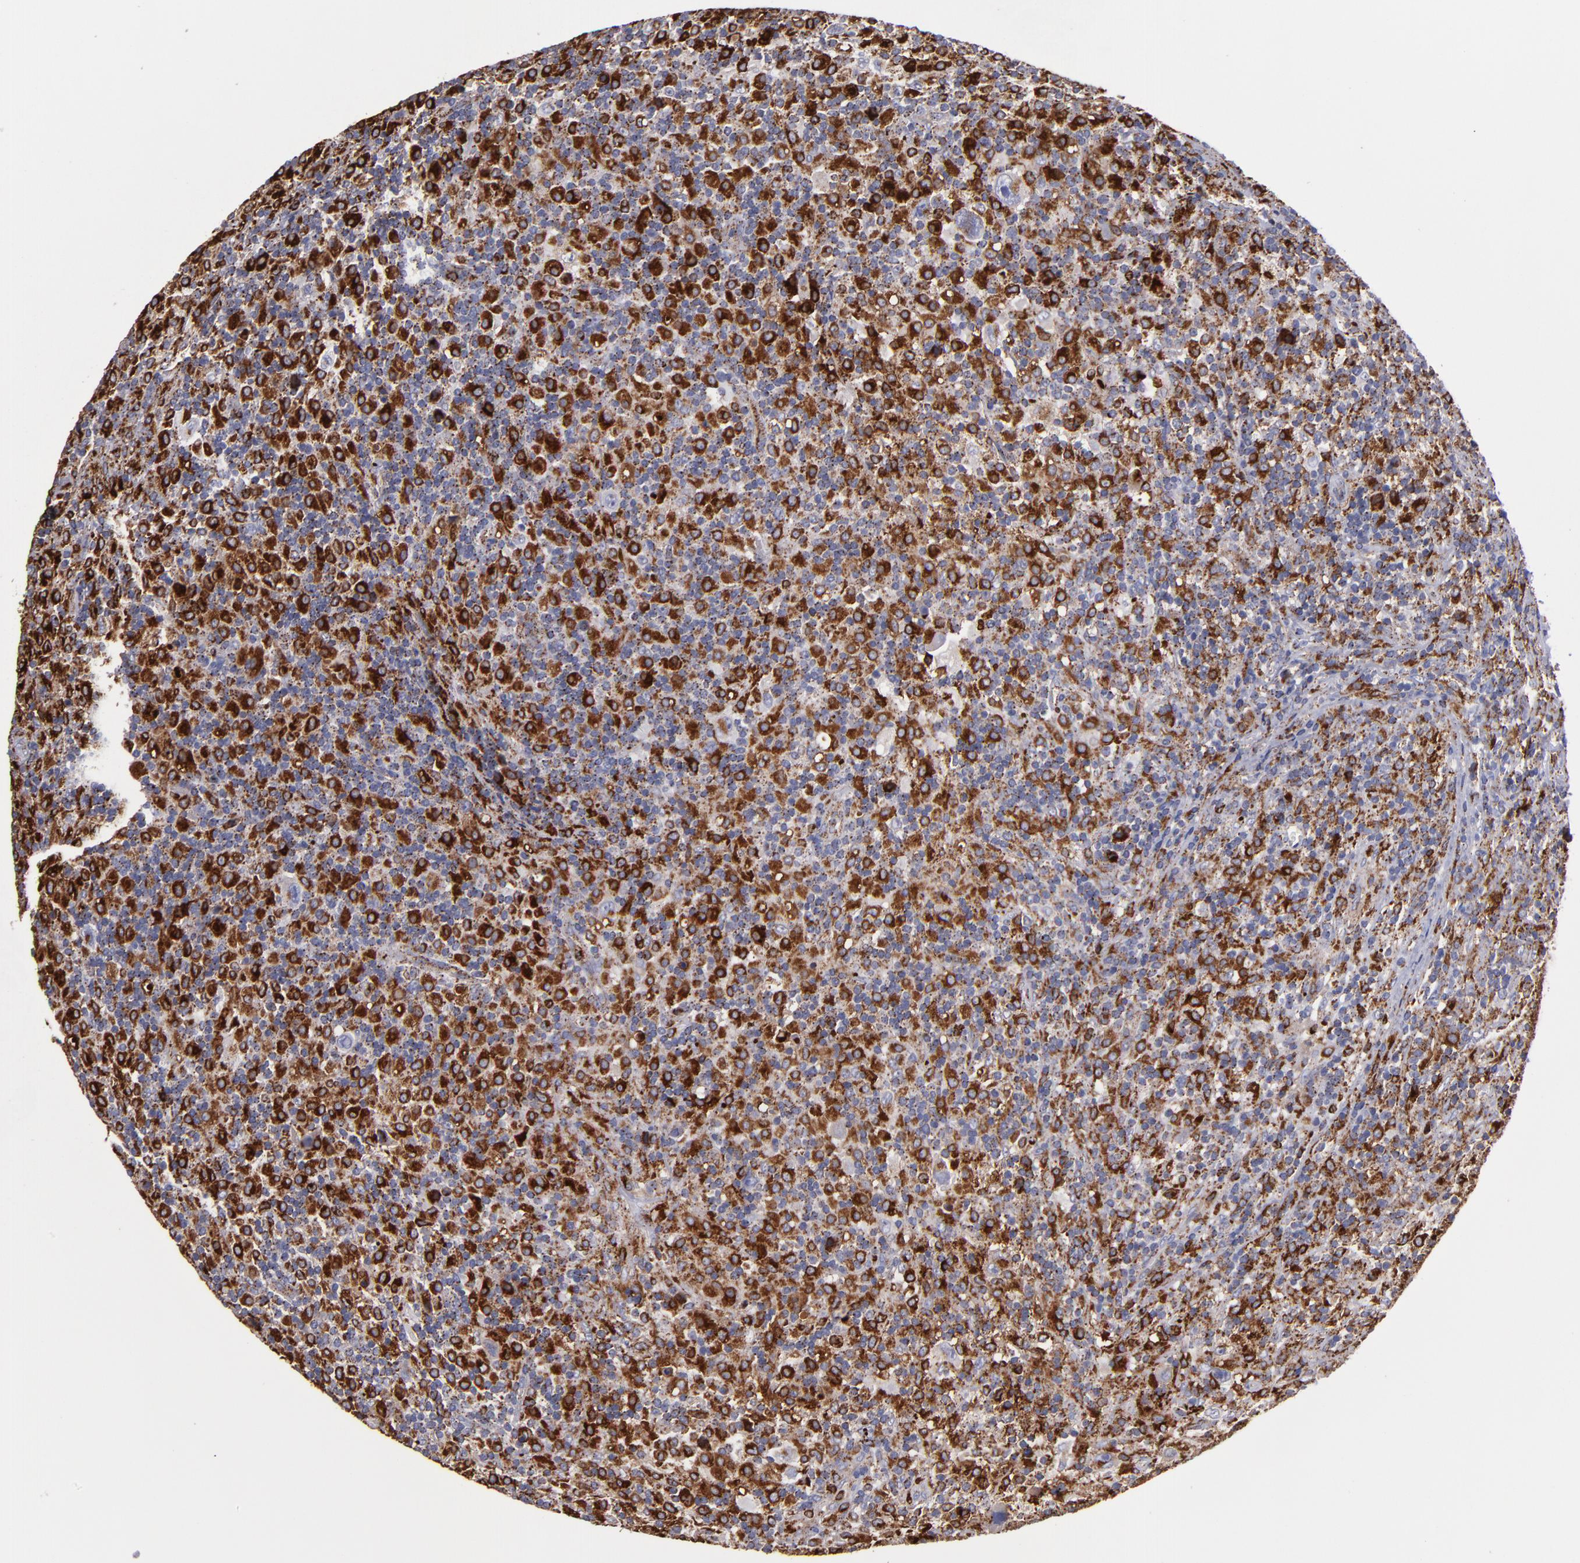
{"staining": {"intensity": "moderate", "quantity": ">75%", "location": "cytoplasmic/membranous"}, "tissue": "lymphoma", "cell_type": "Tumor cells", "image_type": "cancer", "snomed": [{"axis": "morphology", "description": "Hodgkin's disease, NOS"}, {"axis": "topography", "description": "Lymph node"}], "caption": "Immunohistochemistry staining of Hodgkin's disease, which displays medium levels of moderate cytoplasmic/membranous staining in about >75% of tumor cells indicating moderate cytoplasmic/membranous protein positivity. The staining was performed using DAB (brown) for protein detection and nuclei were counterstained in hematoxylin (blue).", "gene": "CTSS", "patient": {"sex": "male", "age": 46}}